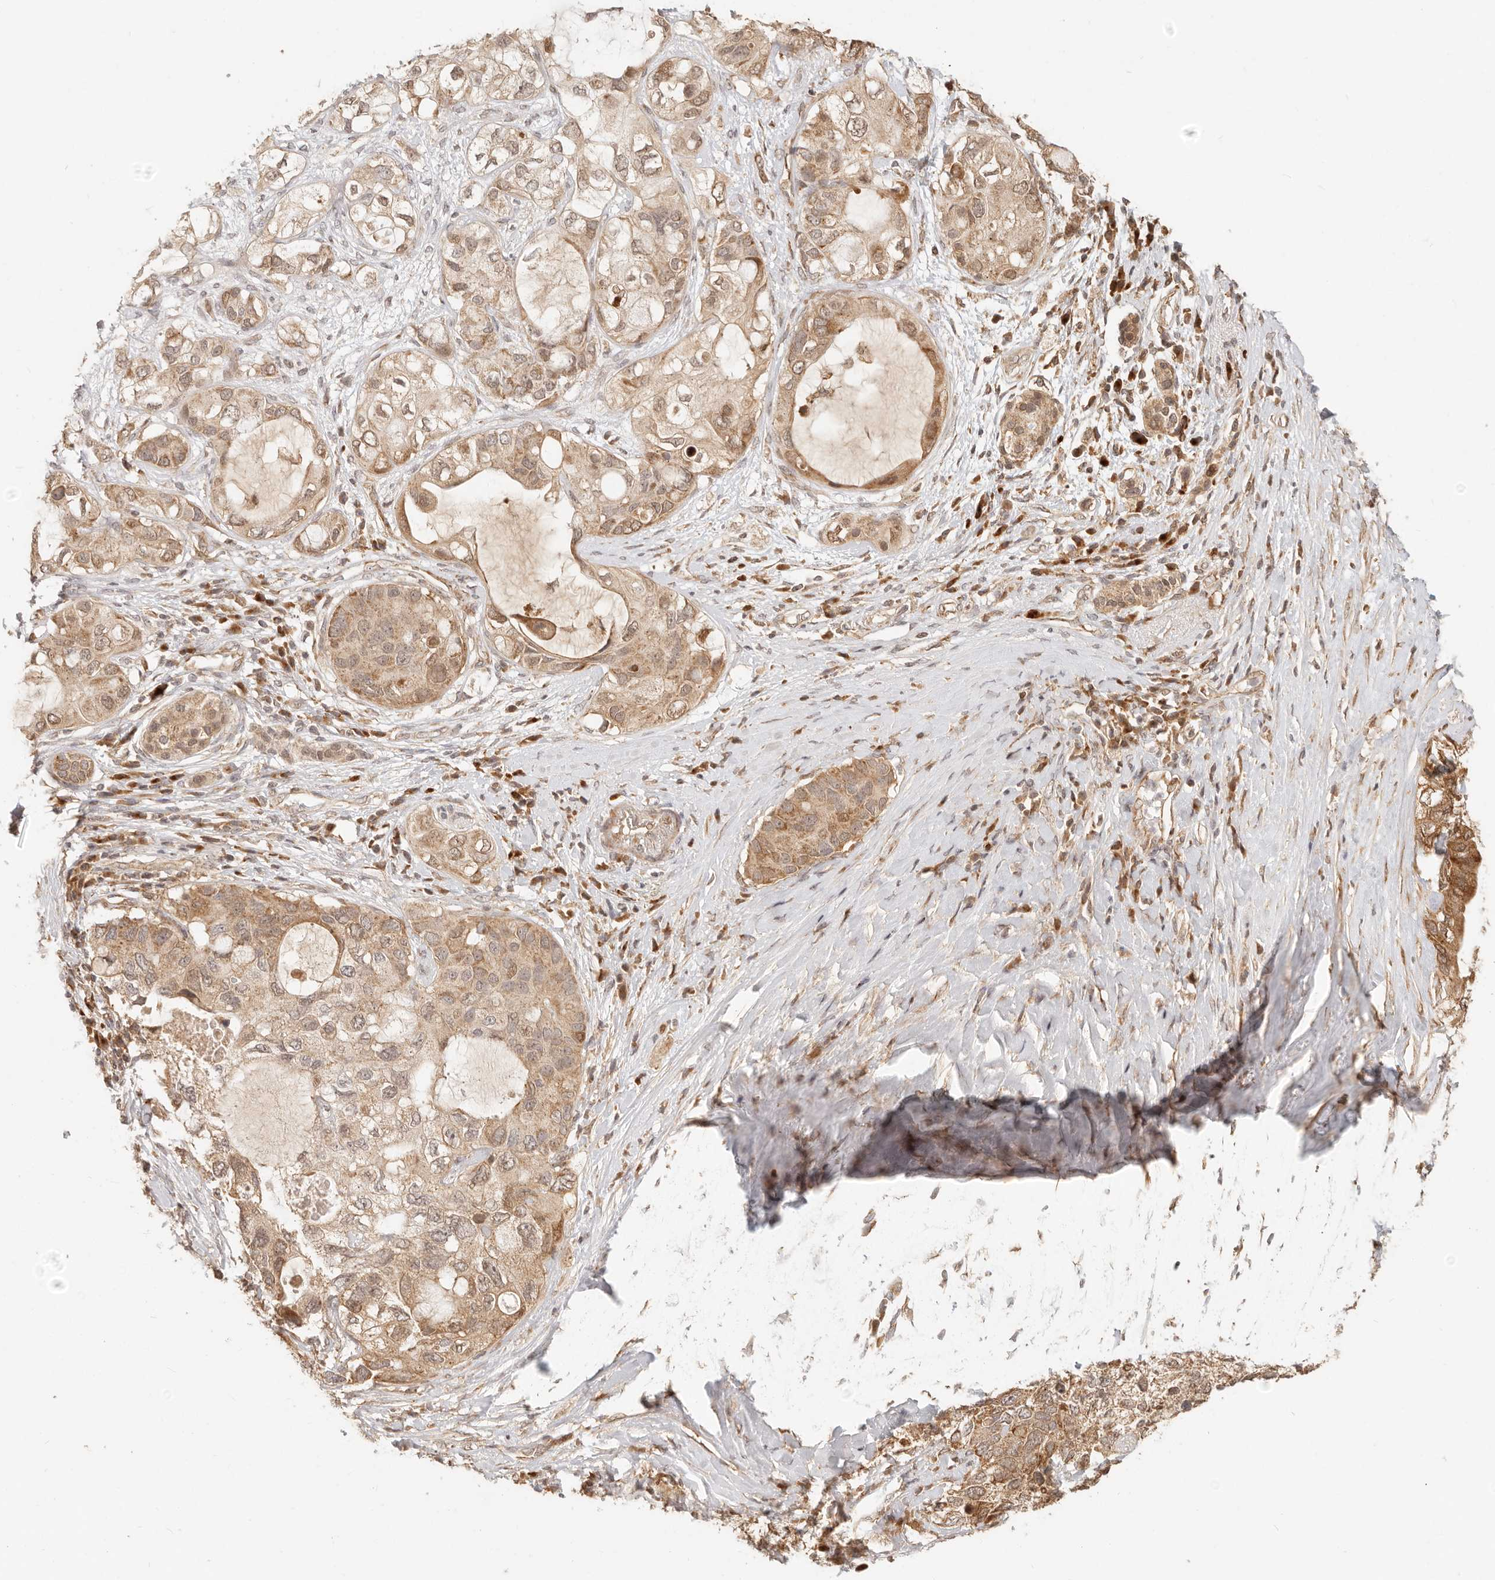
{"staining": {"intensity": "moderate", "quantity": ">75%", "location": "cytoplasmic/membranous"}, "tissue": "pancreatic cancer", "cell_type": "Tumor cells", "image_type": "cancer", "snomed": [{"axis": "morphology", "description": "Adenocarcinoma, NOS"}, {"axis": "topography", "description": "Pancreas"}], "caption": "Pancreatic cancer (adenocarcinoma) stained for a protein (brown) displays moderate cytoplasmic/membranous positive expression in approximately >75% of tumor cells.", "gene": "TIMM17A", "patient": {"sex": "female", "age": 56}}